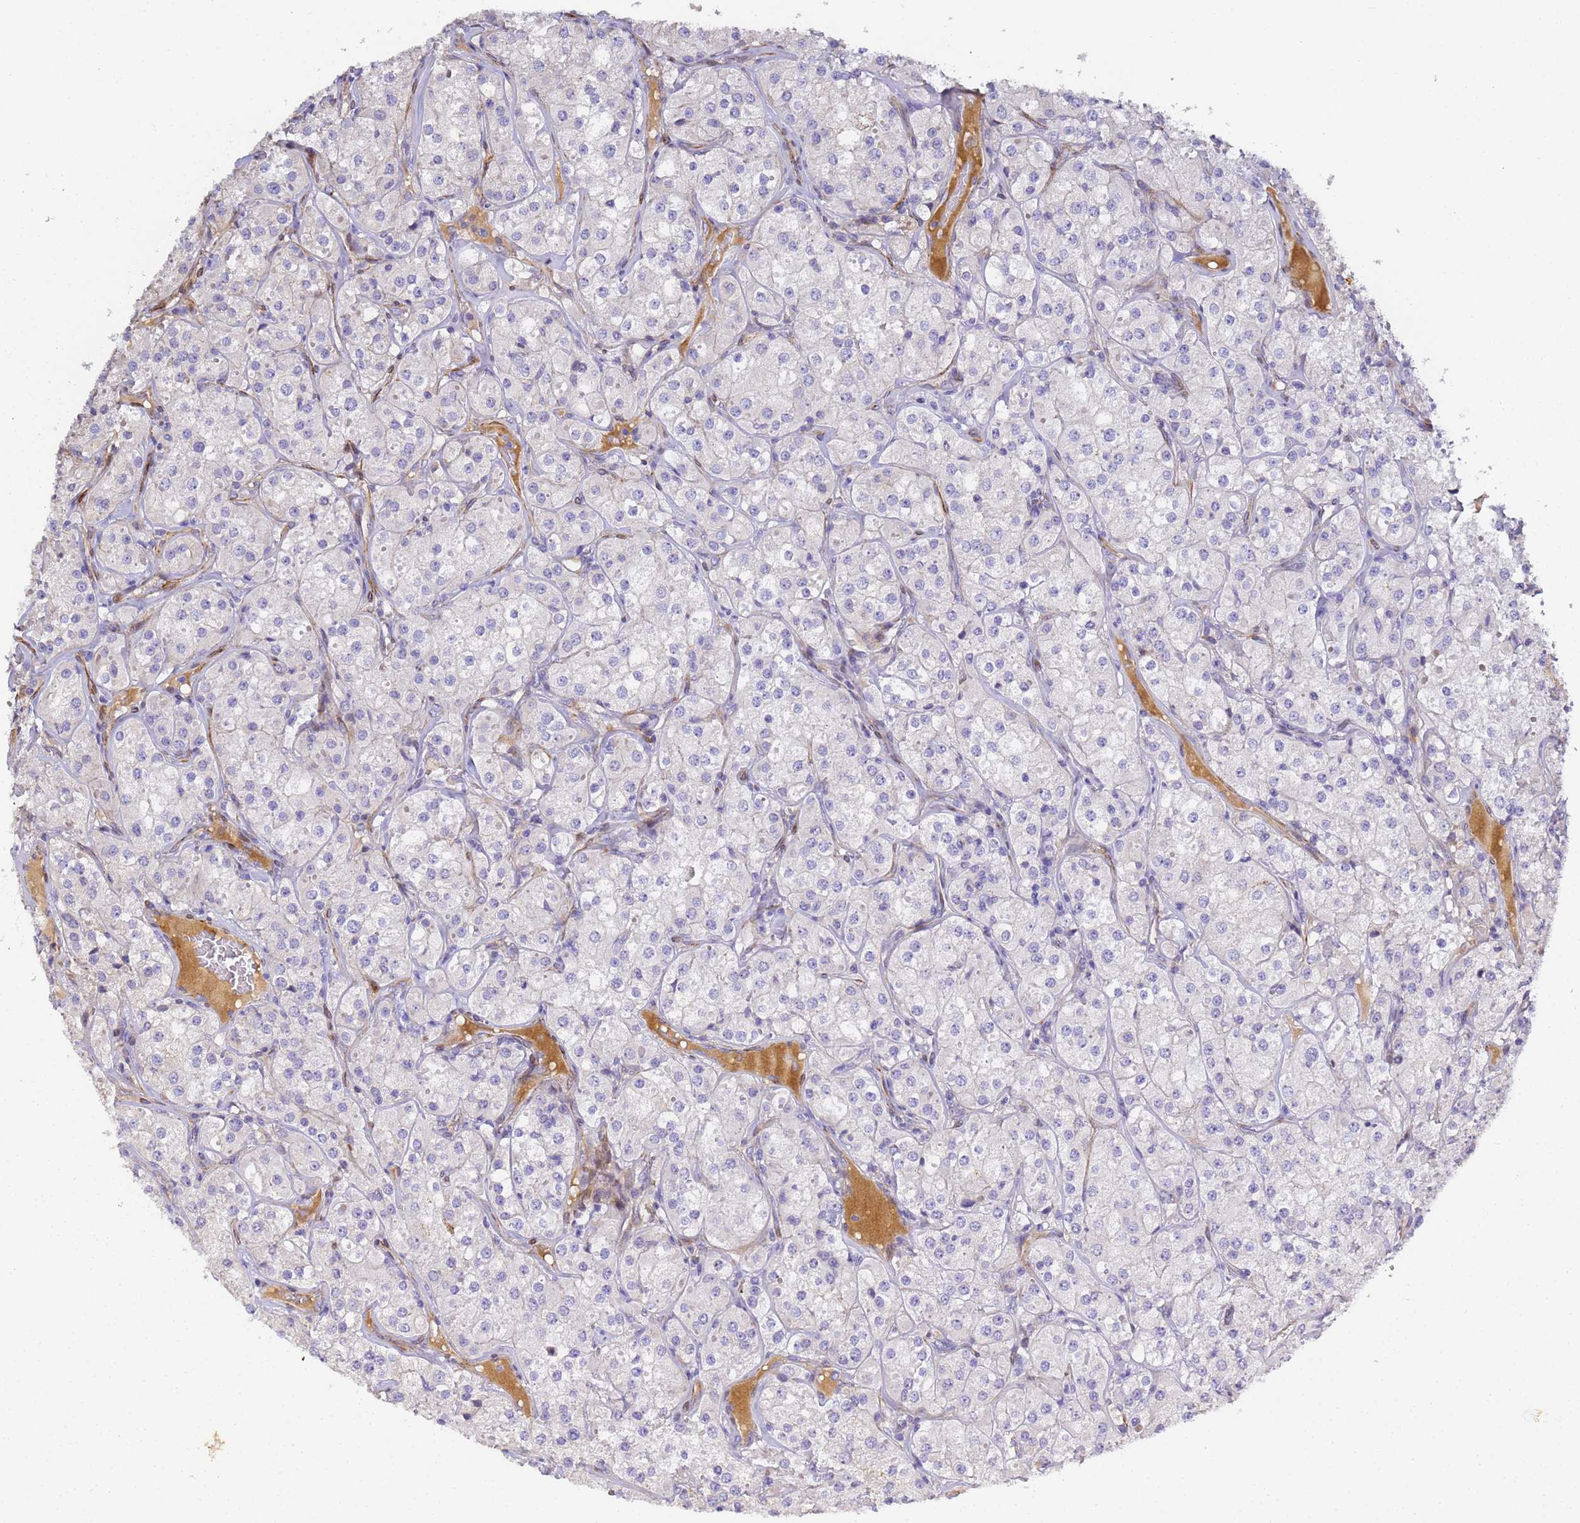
{"staining": {"intensity": "negative", "quantity": "none", "location": "none"}, "tissue": "renal cancer", "cell_type": "Tumor cells", "image_type": "cancer", "snomed": [{"axis": "morphology", "description": "Adenocarcinoma, NOS"}, {"axis": "topography", "description": "Kidney"}], "caption": "An immunohistochemistry image of renal adenocarcinoma is shown. There is no staining in tumor cells of renal adenocarcinoma.", "gene": "CFH", "patient": {"sex": "male", "age": 77}}